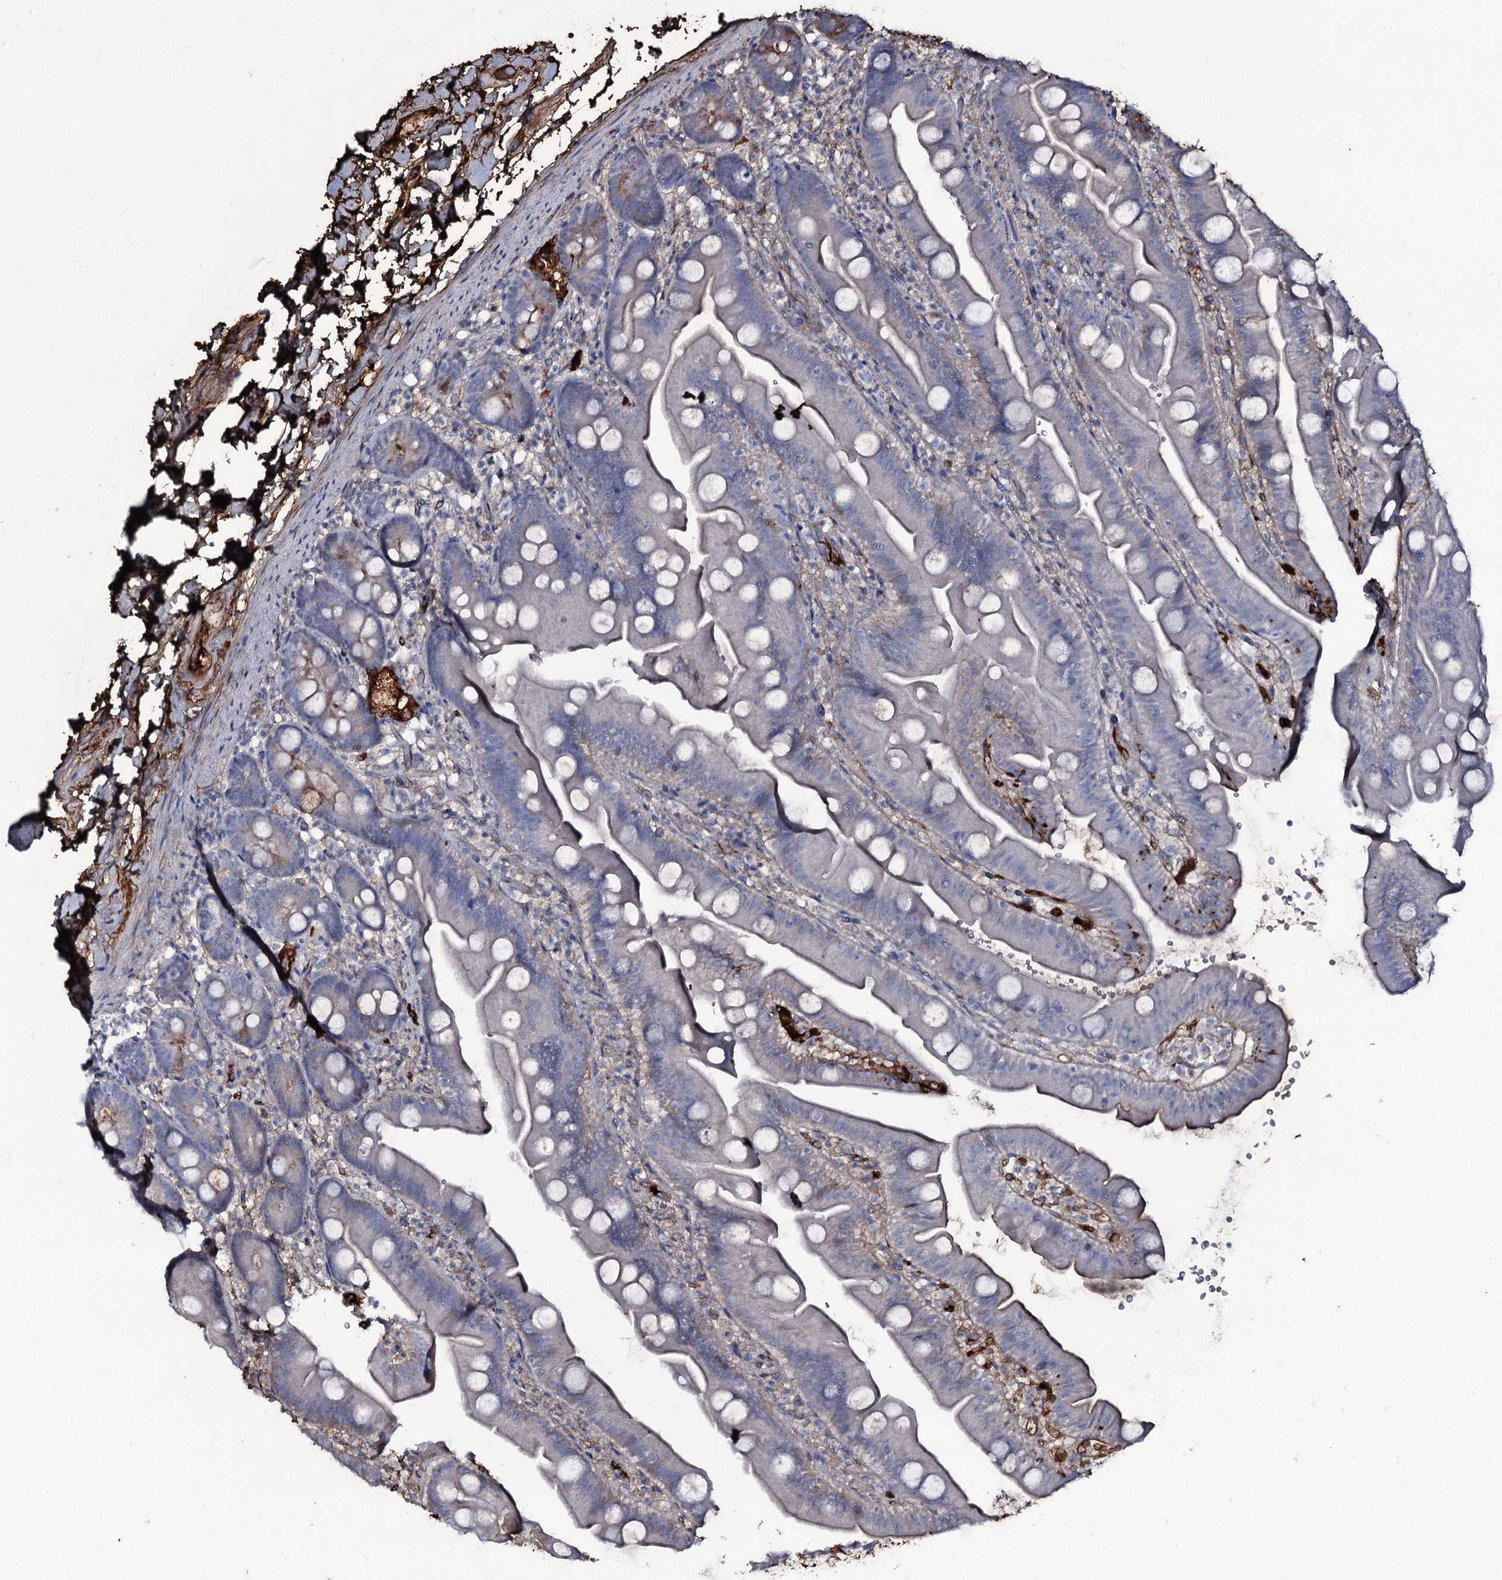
{"staining": {"intensity": "moderate", "quantity": "<25%", "location": "cytoplasmic/membranous"}, "tissue": "small intestine", "cell_type": "Glandular cells", "image_type": "normal", "snomed": [{"axis": "morphology", "description": "Normal tissue, NOS"}, {"axis": "topography", "description": "Small intestine"}], "caption": "IHC image of normal small intestine: human small intestine stained using immunohistochemistry (IHC) demonstrates low levels of moderate protein expression localized specifically in the cytoplasmic/membranous of glandular cells, appearing as a cytoplasmic/membranous brown color.", "gene": "EDN1", "patient": {"sex": "female", "age": 68}}